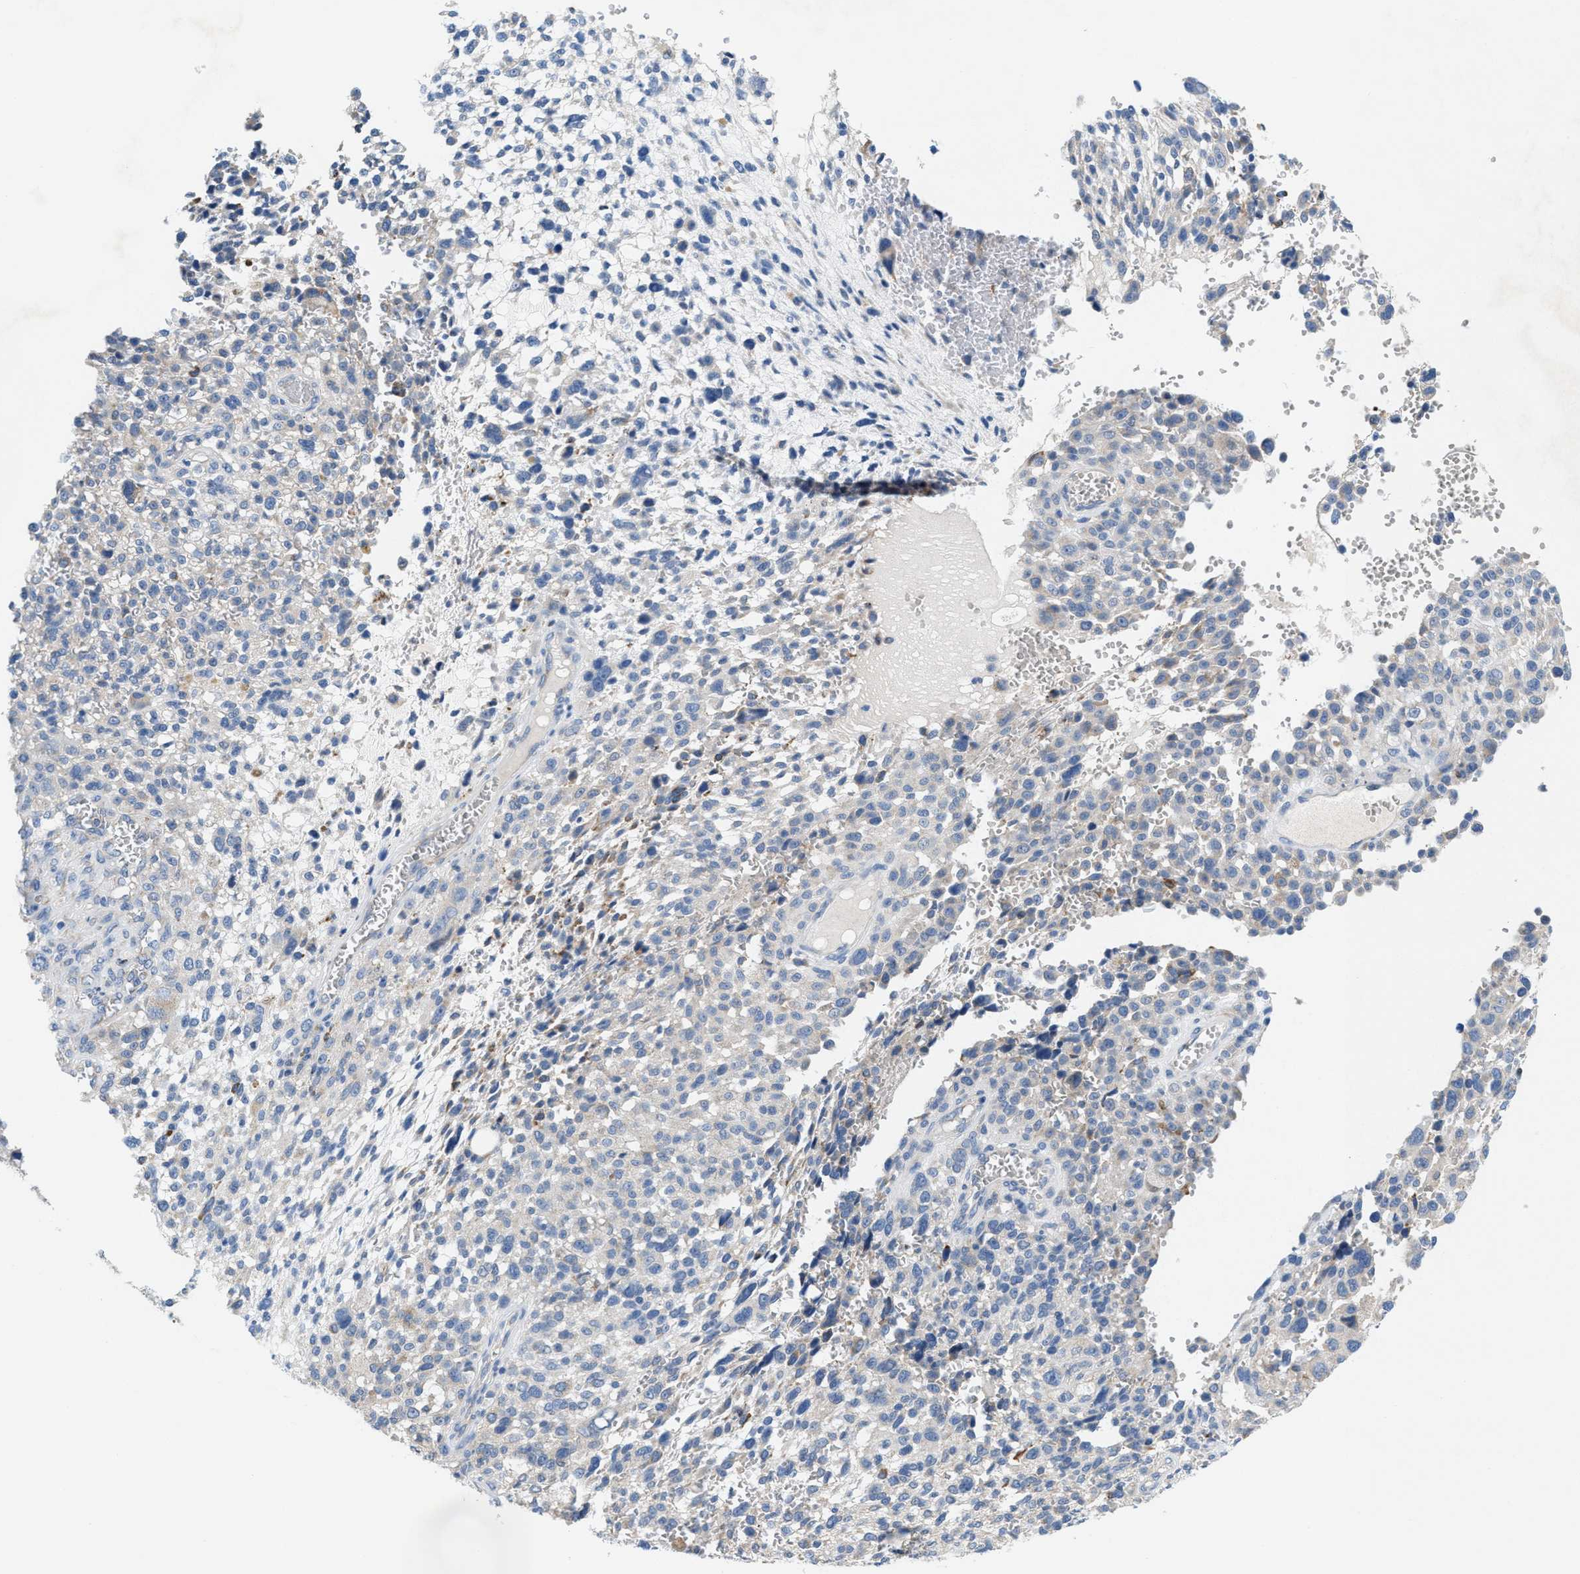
{"staining": {"intensity": "negative", "quantity": "none", "location": "none"}, "tissue": "melanoma", "cell_type": "Tumor cells", "image_type": "cancer", "snomed": [{"axis": "morphology", "description": "Malignant melanoma, NOS"}, {"axis": "topography", "description": "Skin"}], "caption": "The histopathology image reveals no significant staining in tumor cells of melanoma. (DAB (3,3'-diaminobenzidine) immunohistochemistry (IHC), high magnification).", "gene": "DYNC2I1", "patient": {"sex": "female", "age": 55}}